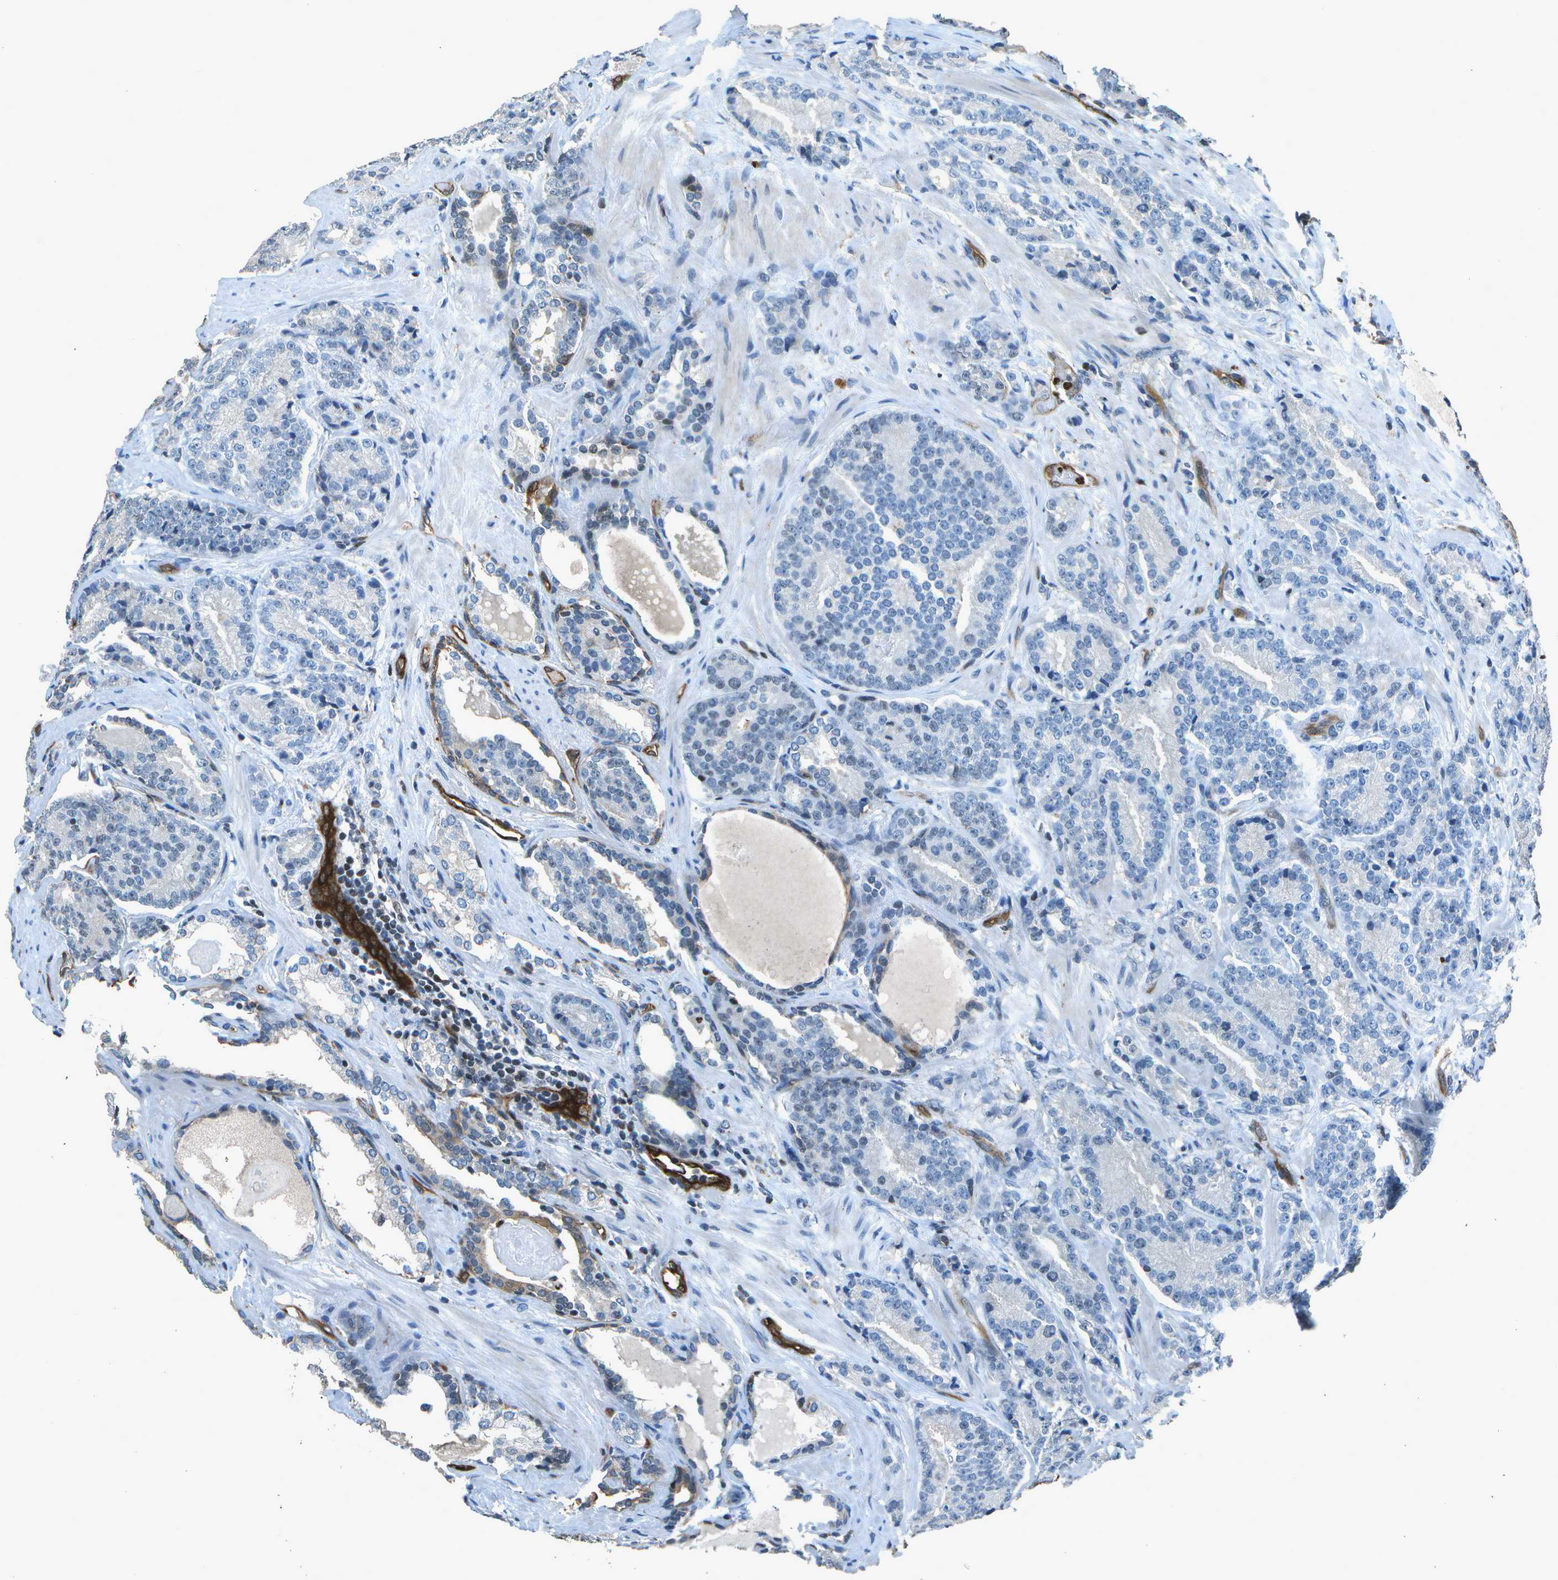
{"staining": {"intensity": "negative", "quantity": "none", "location": "none"}, "tissue": "prostate cancer", "cell_type": "Tumor cells", "image_type": "cancer", "snomed": [{"axis": "morphology", "description": "Adenocarcinoma, High grade"}, {"axis": "topography", "description": "Prostate"}], "caption": "An immunohistochemistry (IHC) image of high-grade adenocarcinoma (prostate) is shown. There is no staining in tumor cells of high-grade adenocarcinoma (prostate).", "gene": "PDLIM1", "patient": {"sex": "male", "age": 61}}